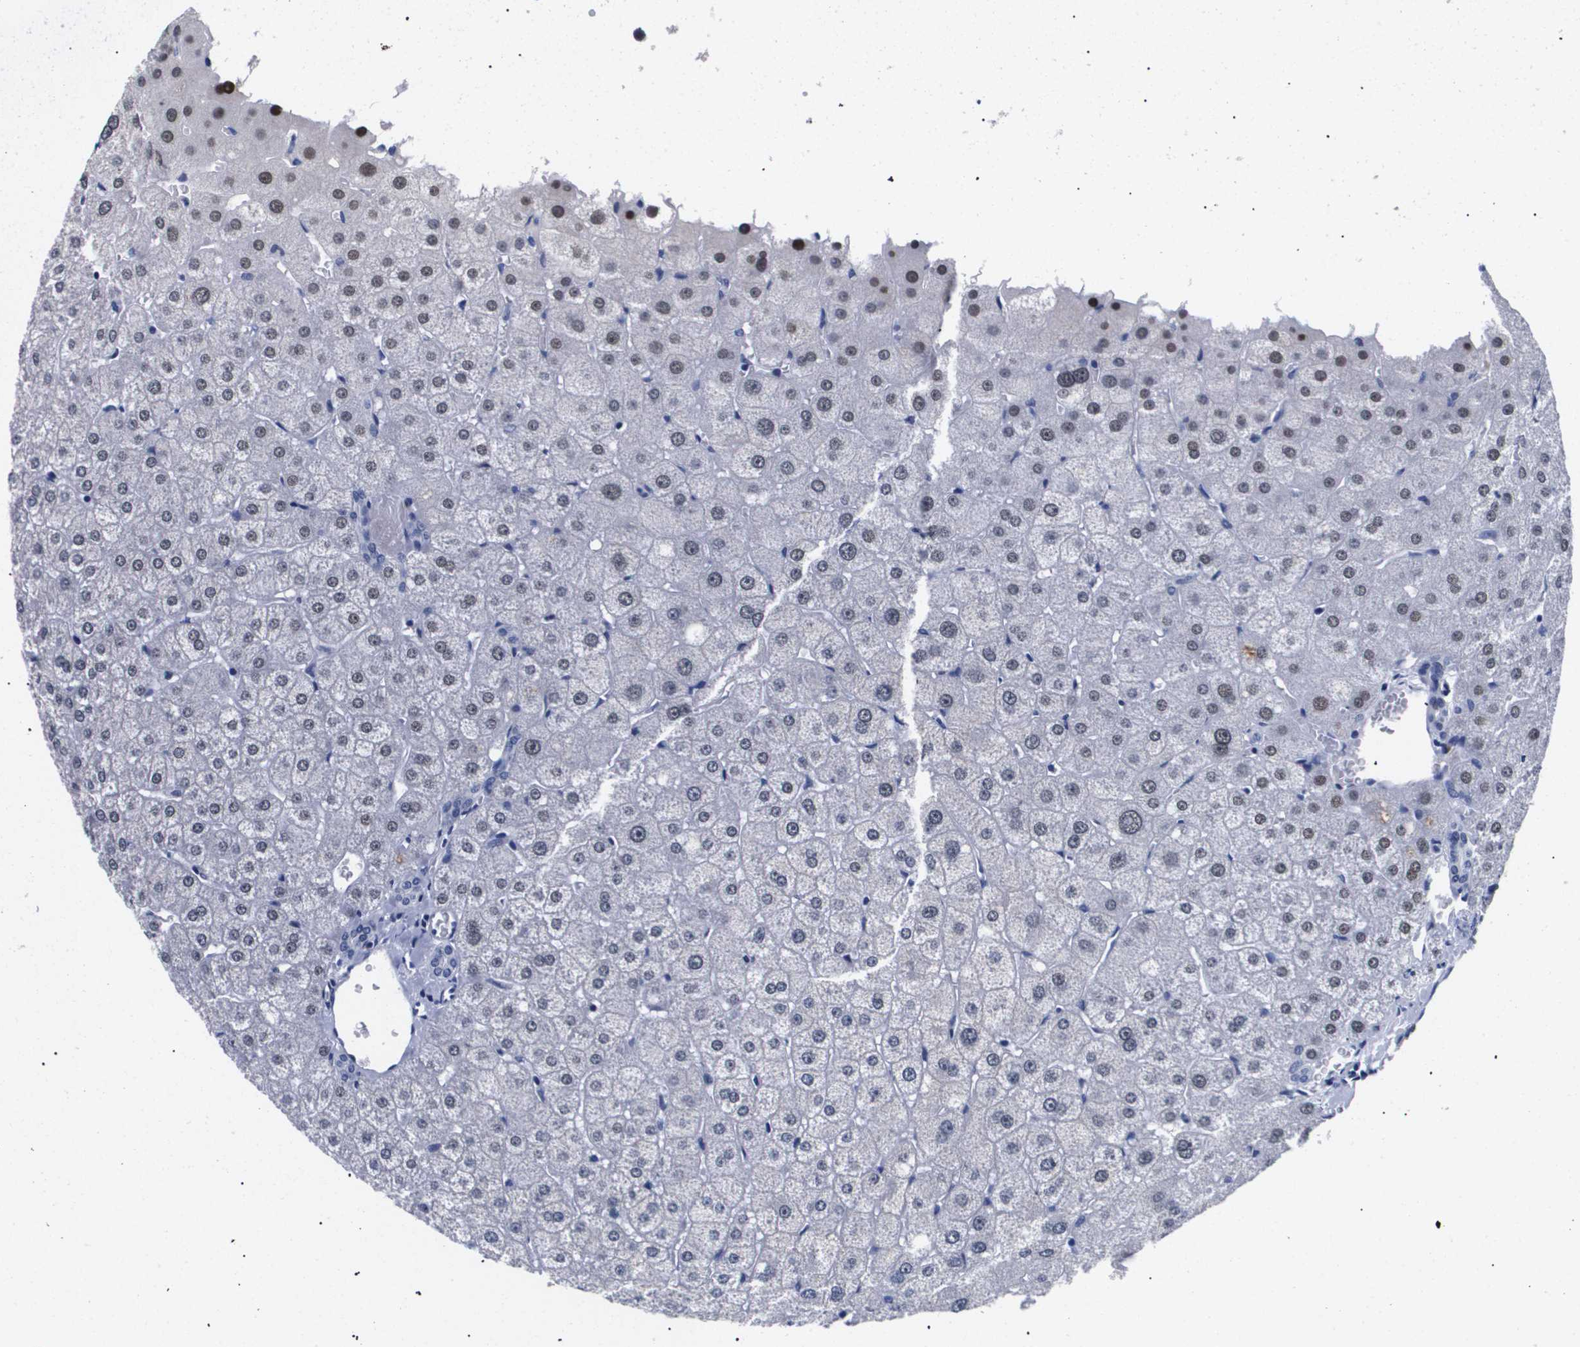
{"staining": {"intensity": "negative", "quantity": "none", "location": "none"}, "tissue": "liver", "cell_type": "Cholangiocytes", "image_type": "normal", "snomed": [{"axis": "morphology", "description": "Normal tissue, NOS"}, {"axis": "topography", "description": "Liver"}], "caption": "DAB immunohistochemical staining of normal liver displays no significant staining in cholangiocytes.", "gene": "SHD", "patient": {"sex": "male", "age": 73}}